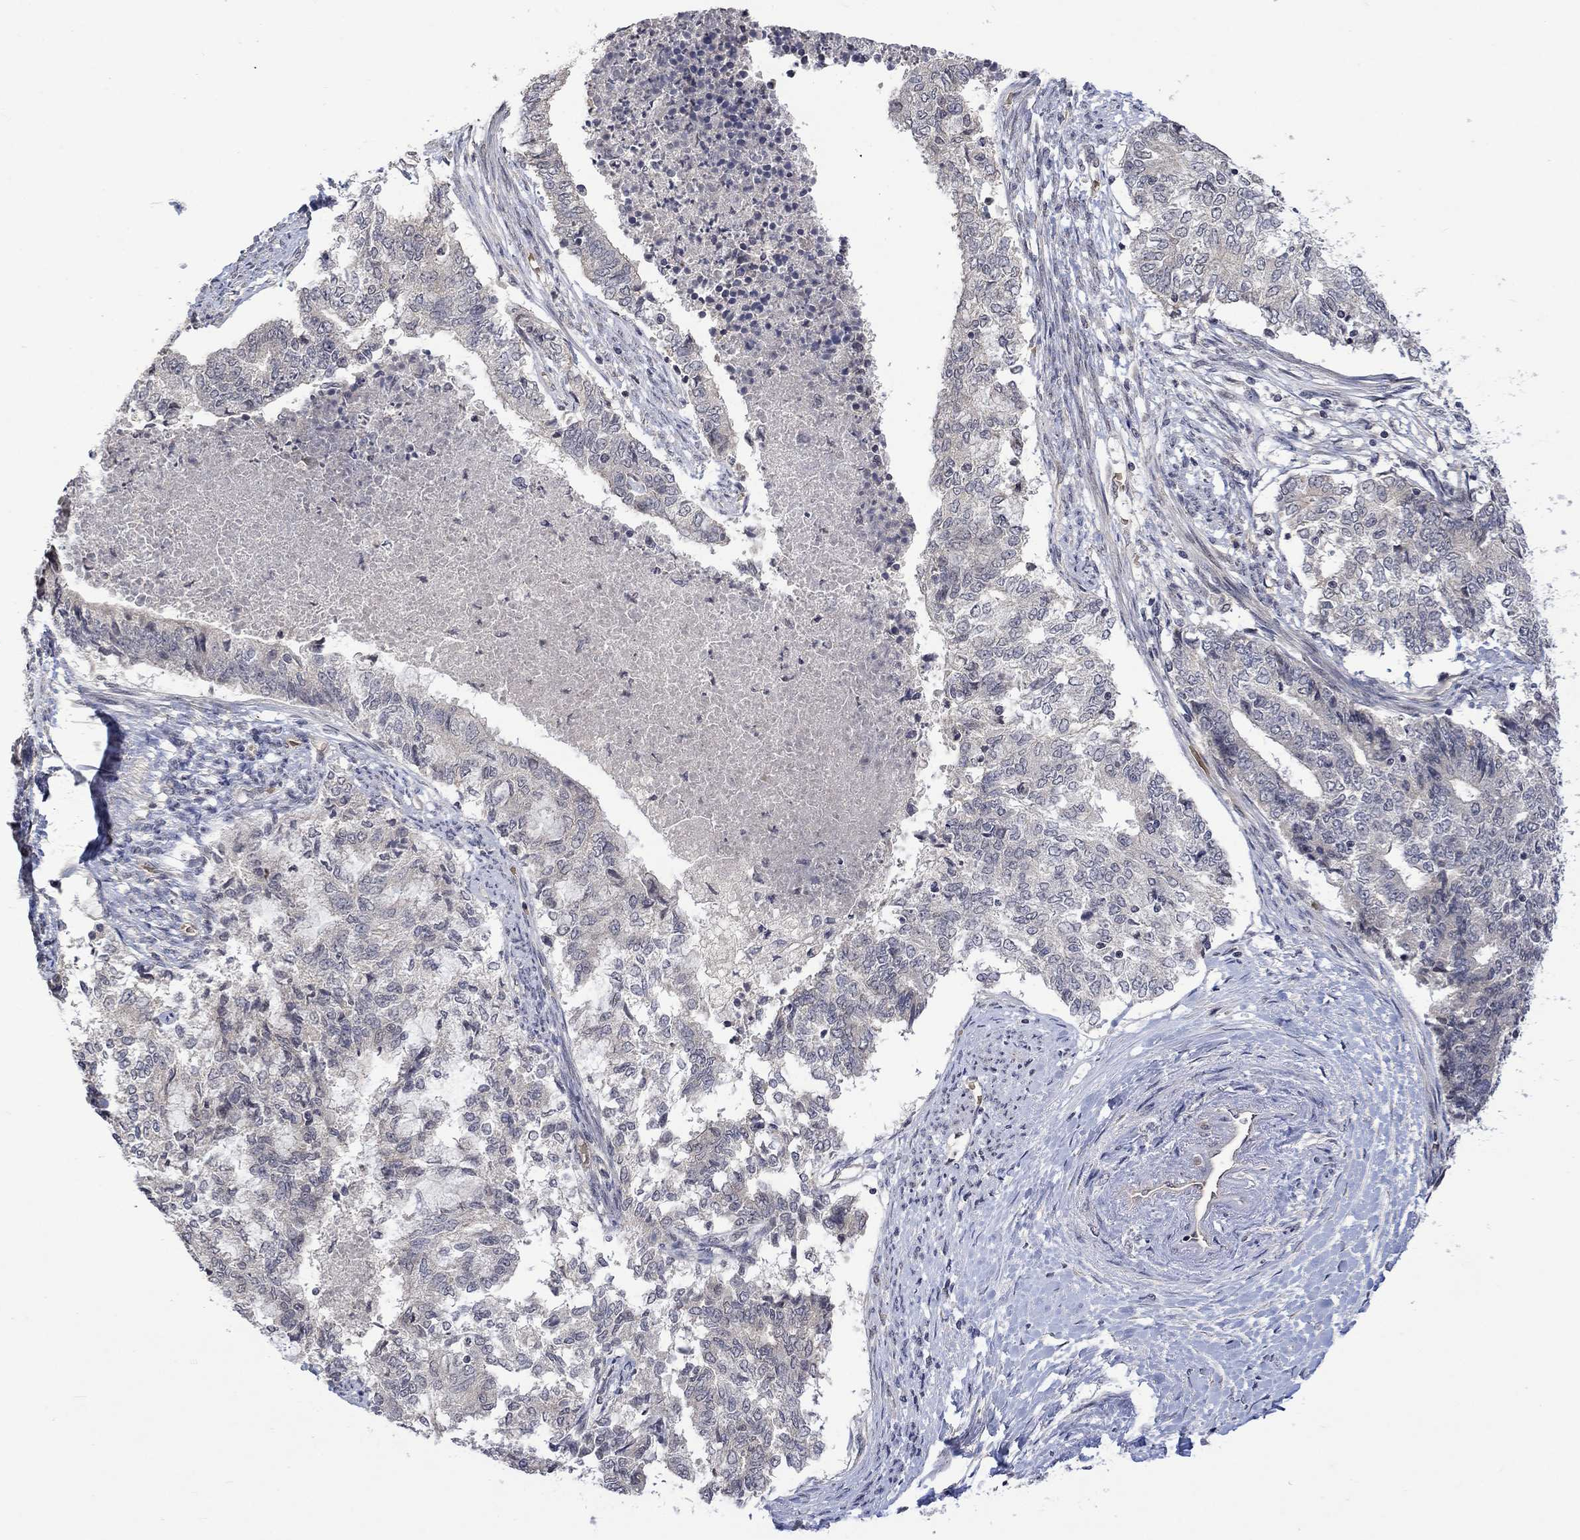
{"staining": {"intensity": "negative", "quantity": "none", "location": "none"}, "tissue": "endometrial cancer", "cell_type": "Tumor cells", "image_type": "cancer", "snomed": [{"axis": "morphology", "description": "Adenocarcinoma, NOS"}, {"axis": "topography", "description": "Endometrium"}], "caption": "Immunohistochemical staining of human endometrial cancer (adenocarcinoma) demonstrates no significant expression in tumor cells.", "gene": "GRIN2D", "patient": {"sex": "female", "age": 65}}